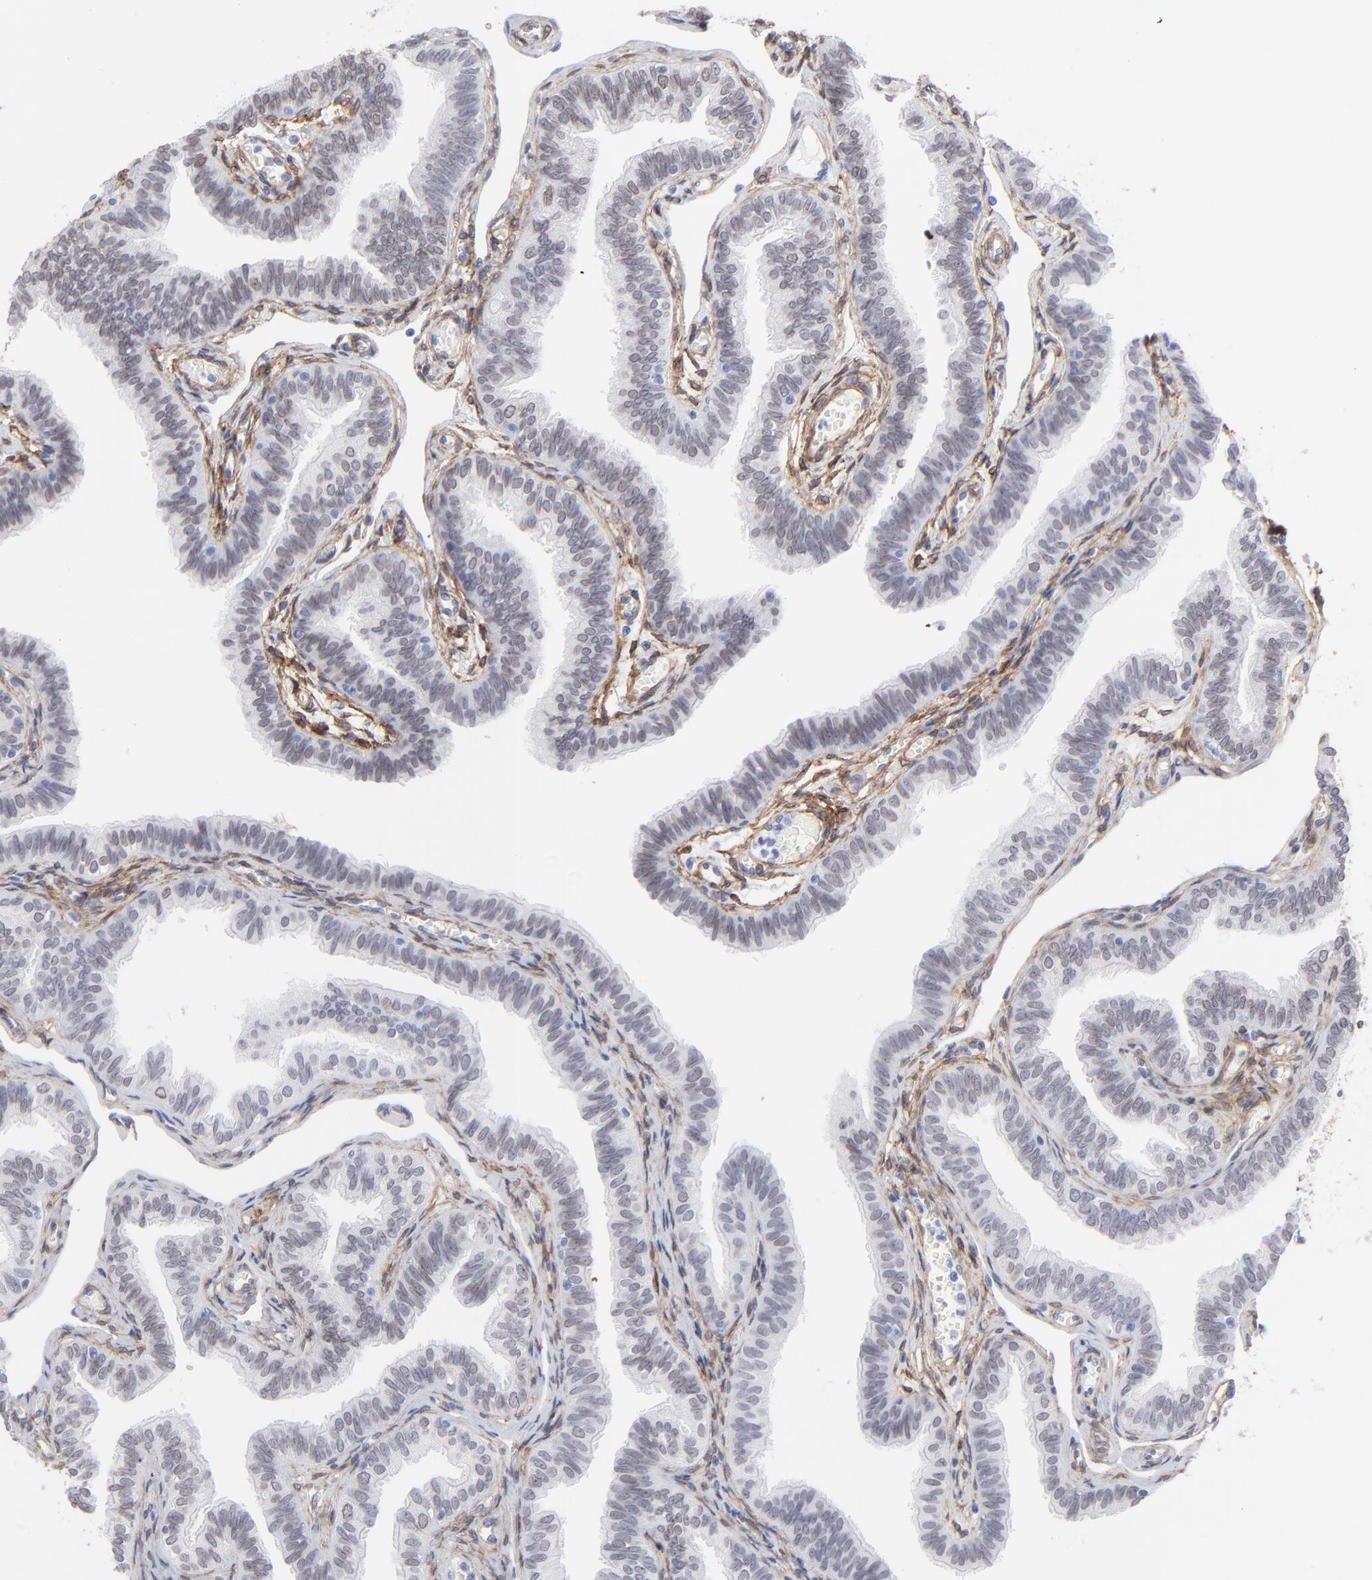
{"staining": {"intensity": "negative", "quantity": "none", "location": "none"}, "tissue": "fallopian tube", "cell_type": "Glandular cells", "image_type": "normal", "snomed": [{"axis": "morphology", "description": "Normal tissue, NOS"}, {"axis": "morphology", "description": "Dermoid, NOS"}, {"axis": "topography", "description": "Fallopian tube"}], "caption": "The image shows no significant positivity in glandular cells of fallopian tube. (DAB immunohistochemistry visualized using brightfield microscopy, high magnification).", "gene": "PDGFRB", "patient": {"sex": "female", "age": 33}}